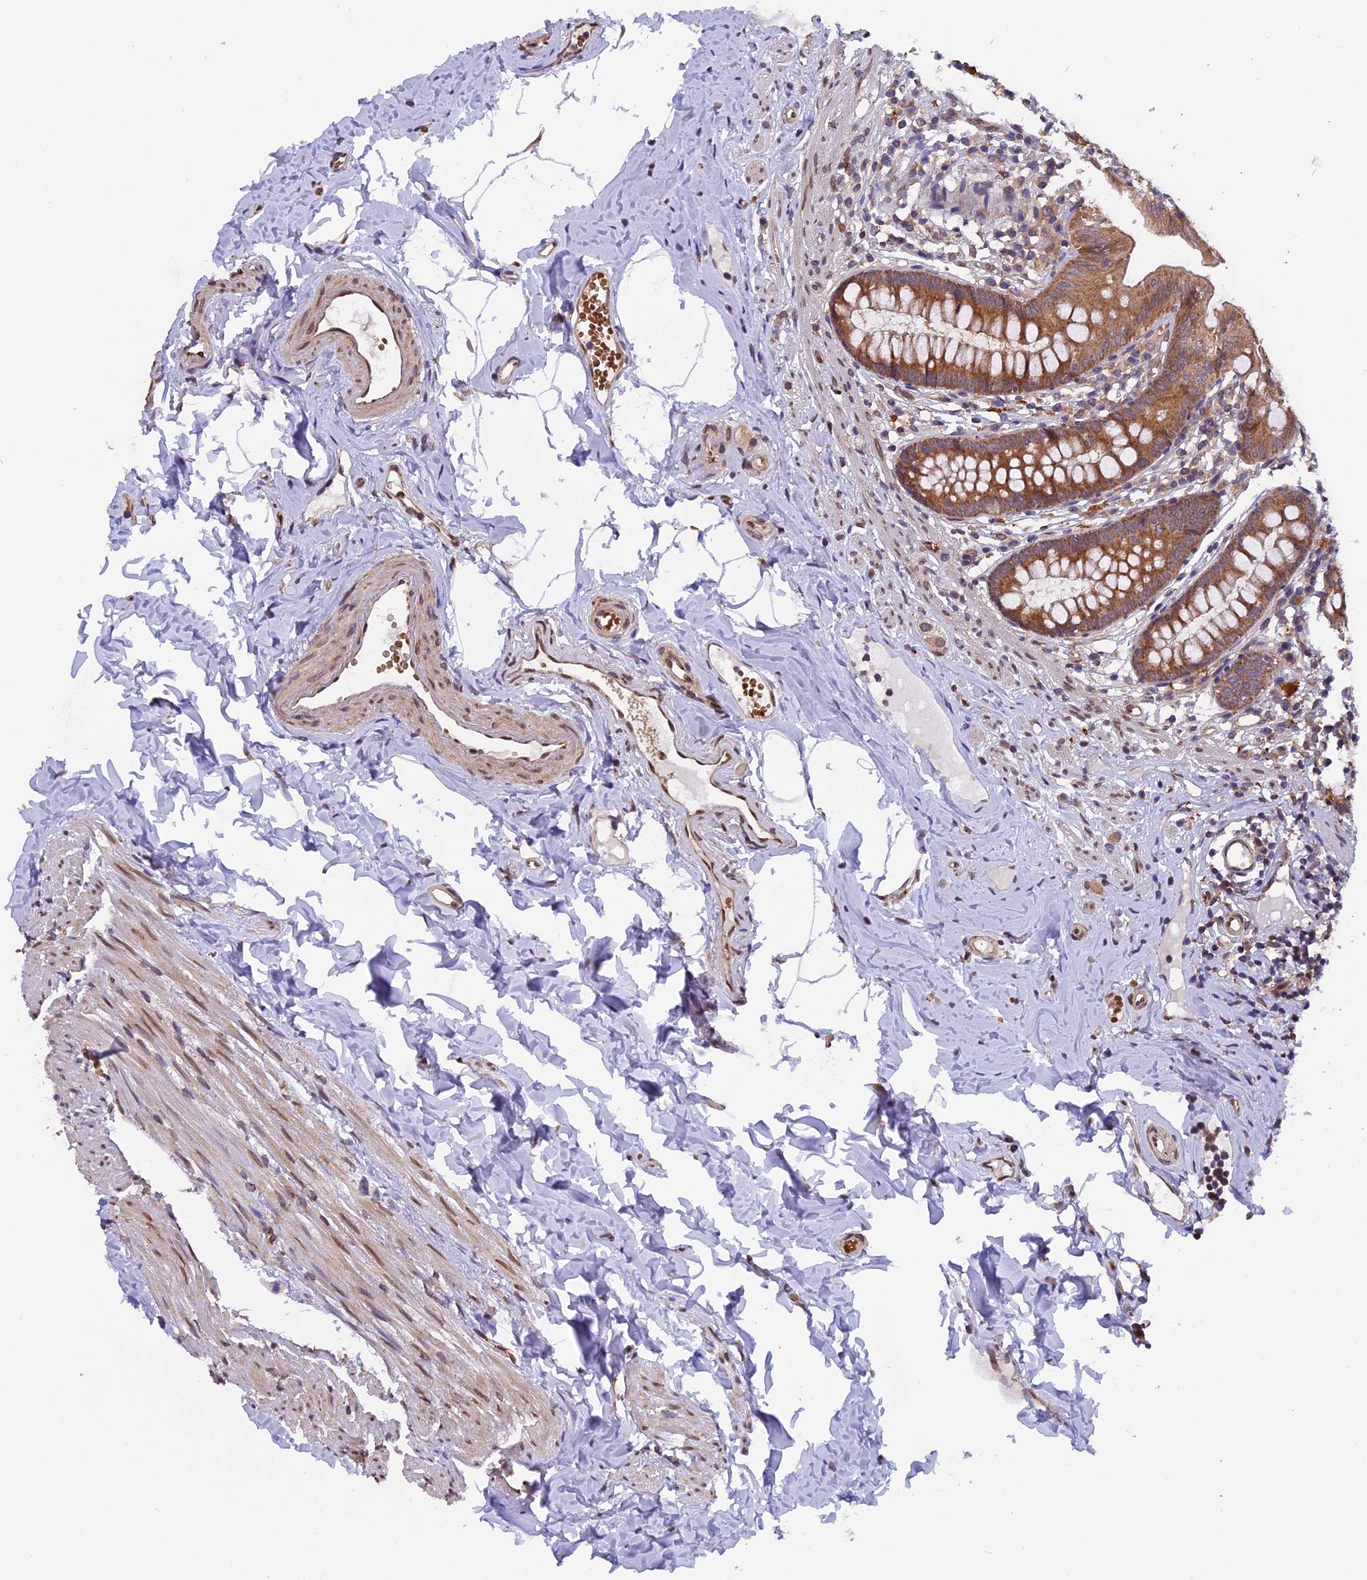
{"staining": {"intensity": "moderate", "quantity": ">75%", "location": "cytoplasmic/membranous"}, "tissue": "appendix", "cell_type": "Glandular cells", "image_type": "normal", "snomed": [{"axis": "morphology", "description": "Normal tissue, NOS"}, {"axis": "topography", "description": "Appendix"}], "caption": "Immunohistochemistry (IHC) (DAB (3,3'-diaminobenzidine)) staining of normal human appendix displays moderate cytoplasmic/membranous protein expression in about >75% of glandular cells.", "gene": "CHMP2A", "patient": {"sex": "male", "age": 52}}